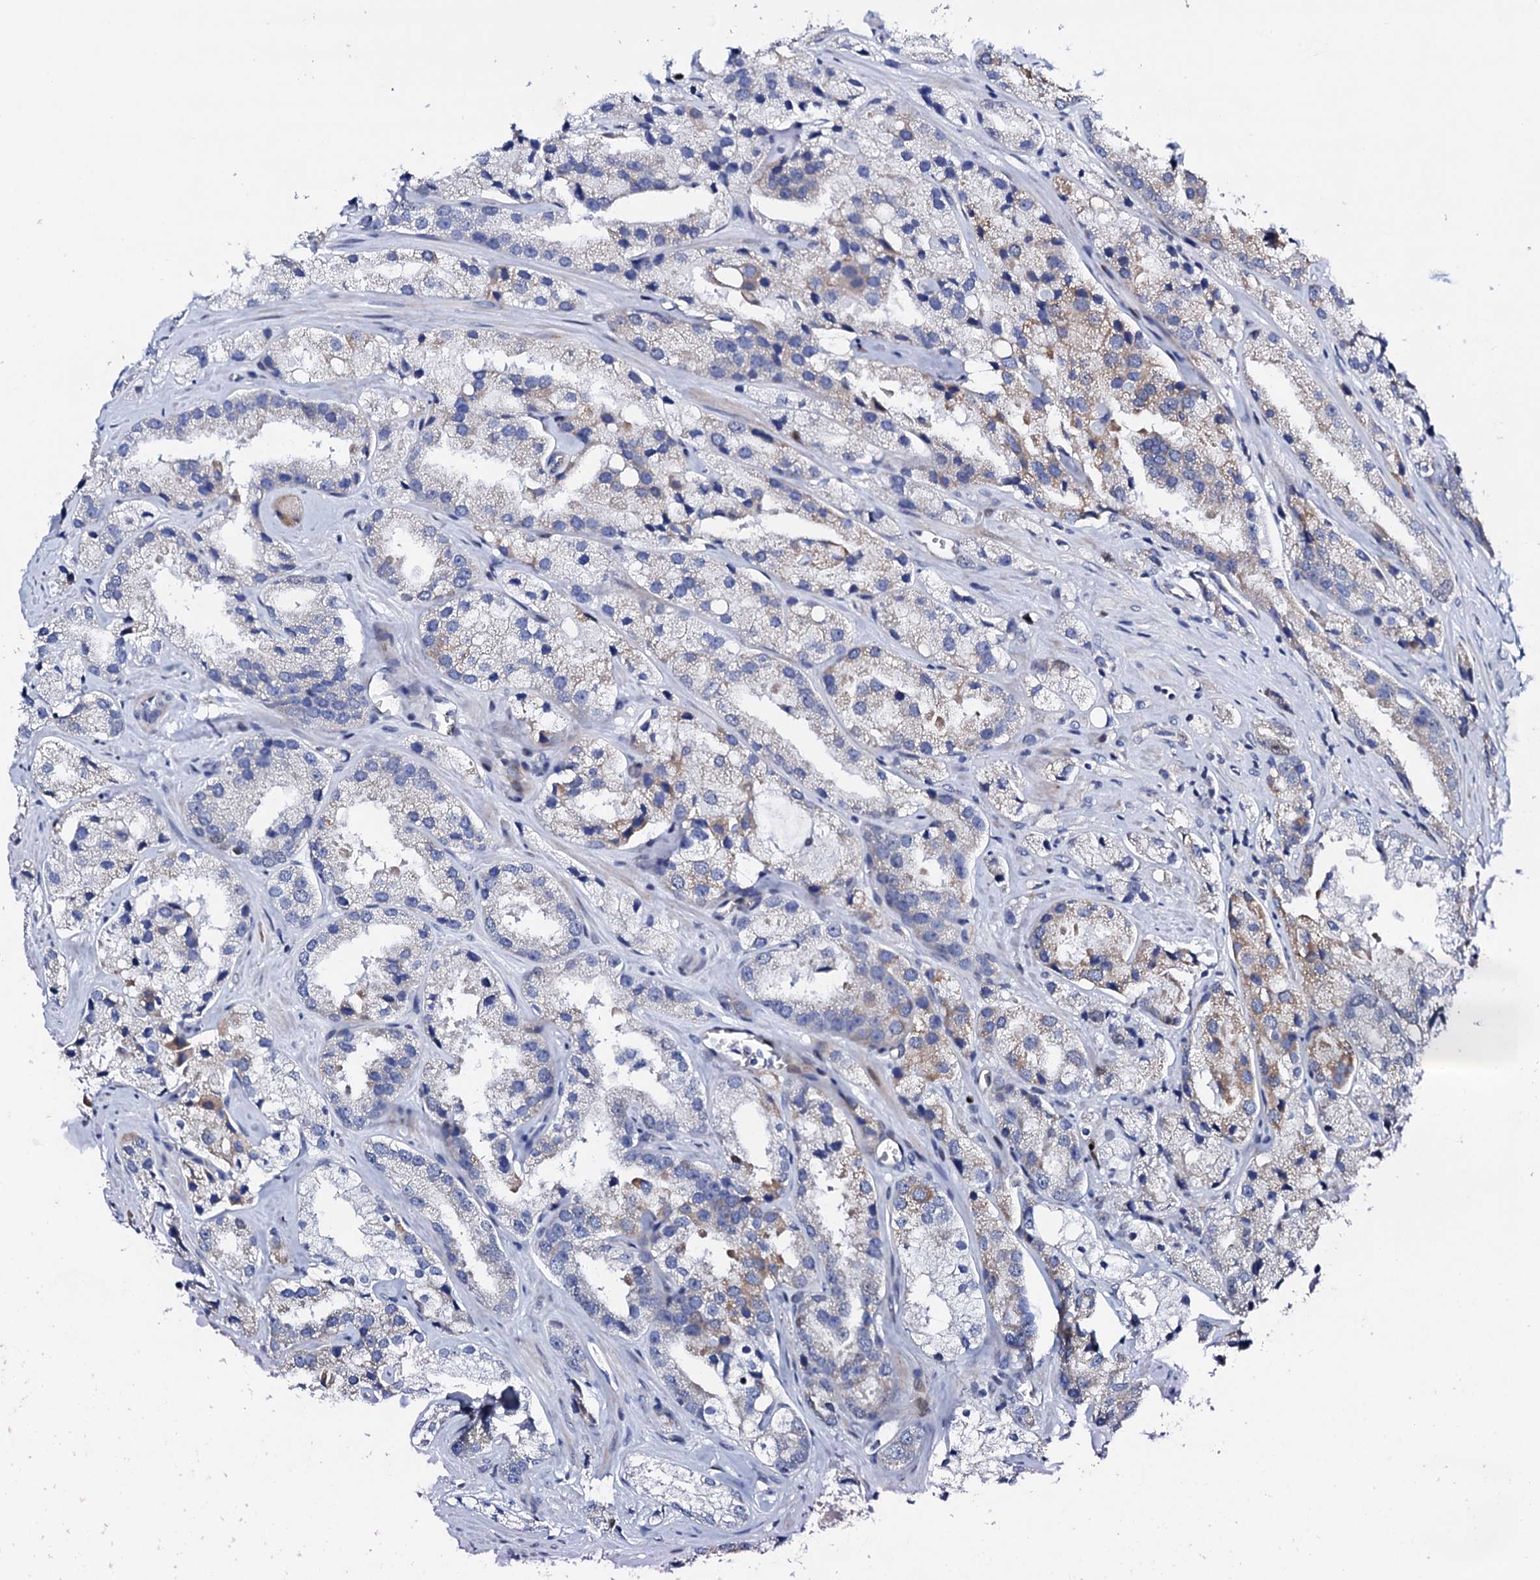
{"staining": {"intensity": "weak", "quantity": "<25%", "location": "cytoplasmic/membranous"}, "tissue": "prostate cancer", "cell_type": "Tumor cells", "image_type": "cancer", "snomed": [{"axis": "morphology", "description": "Adenocarcinoma, High grade"}, {"axis": "topography", "description": "Prostate"}], "caption": "IHC photomicrograph of human prostate cancer (high-grade adenocarcinoma) stained for a protein (brown), which reveals no staining in tumor cells.", "gene": "NUDT13", "patient": {"sex": "male", "age": 66}}